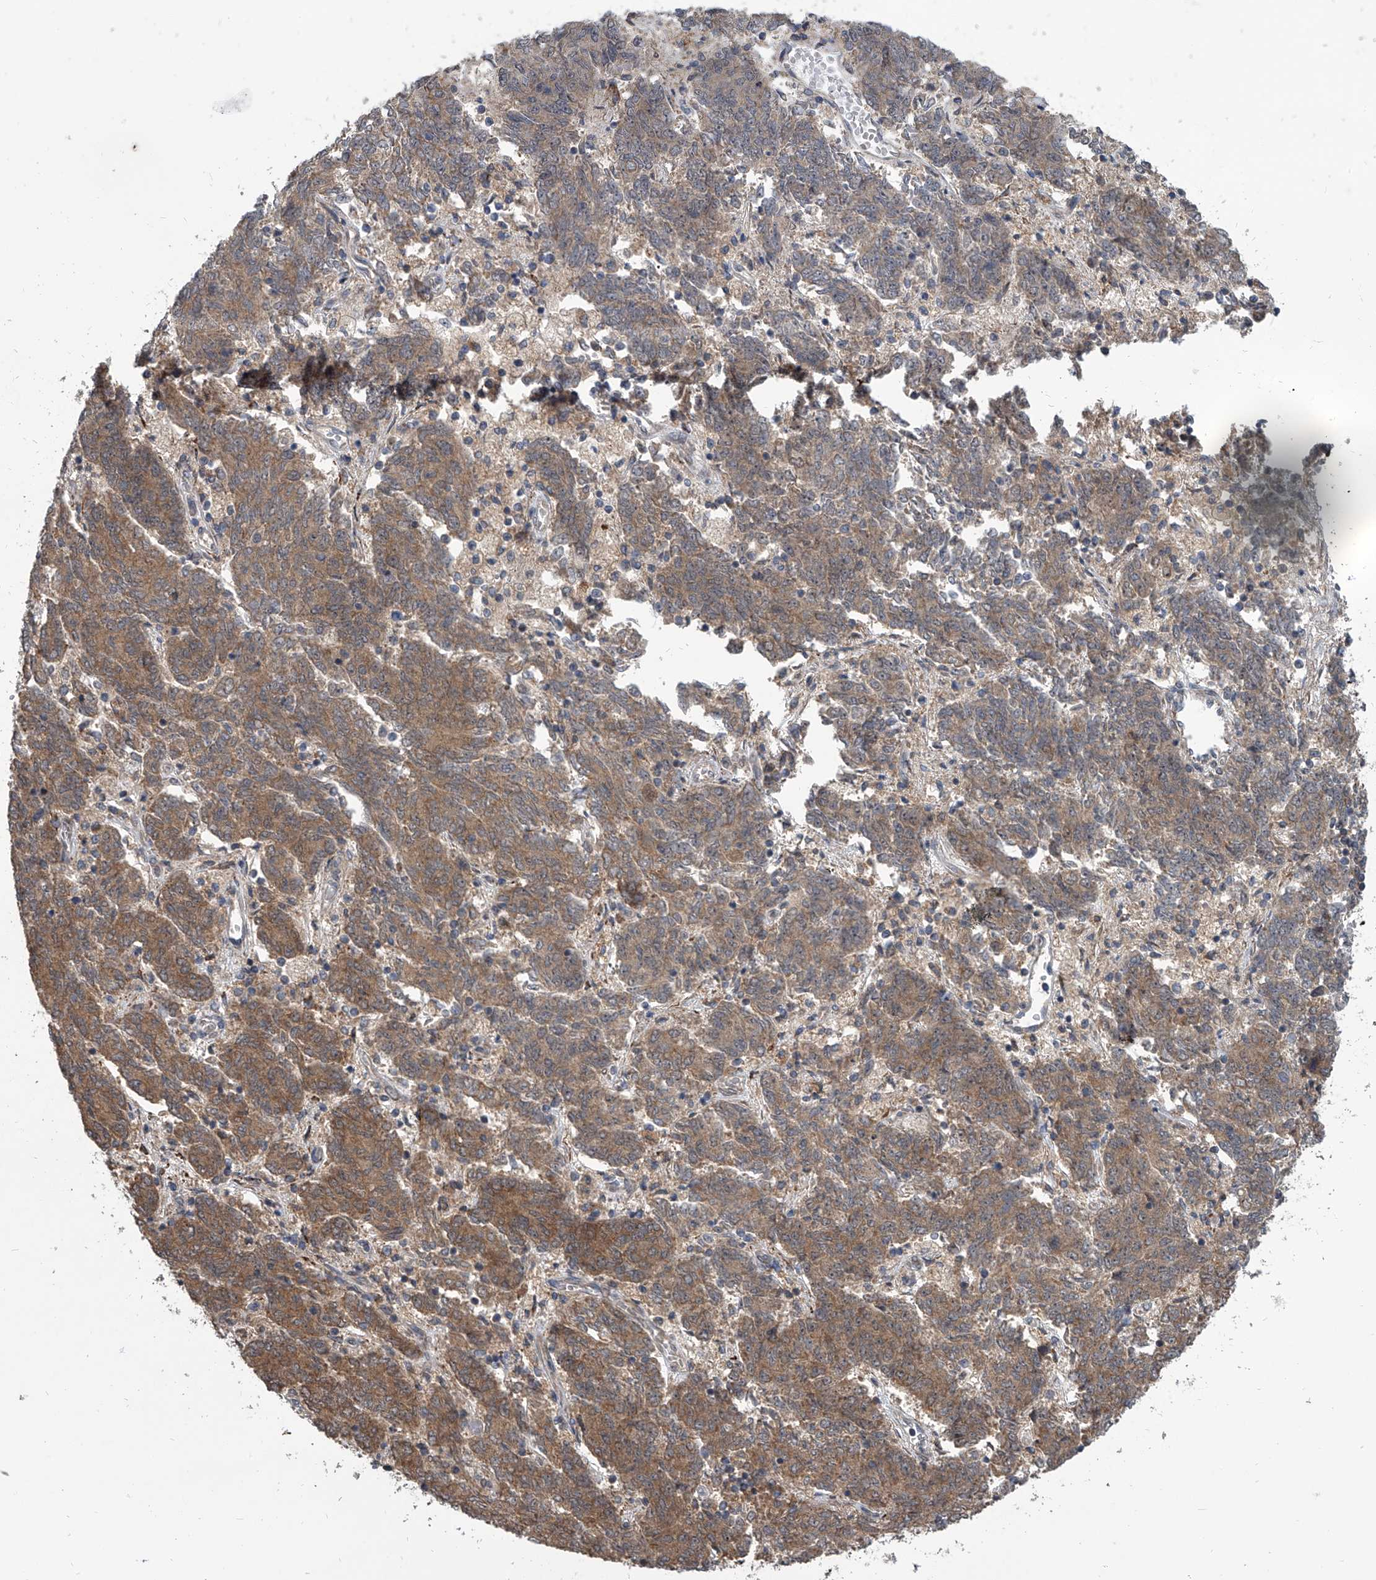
{"staining": {"intensity": "moderate", "quantity": ">75%", "location": "cytoplasmic/membranous"}, "tissue": "endometrial cancer", "cell_type": "Tumor cells", "image_type": "cancer", "snomed": [{"axis": "morphology", "description": "Adenocarcinoma, NOS"}, {"axis": "topography", "description": "Endometrium"}], "caption": "Adenocarcinoma (endometrial) stained with a brown dye exhibits moderate cytoplasmic/membranous positive positivity in approximately >75% of tumor cells.", "gene": "GEMIN8", "patient": {"sex": "female", "age": 80}}